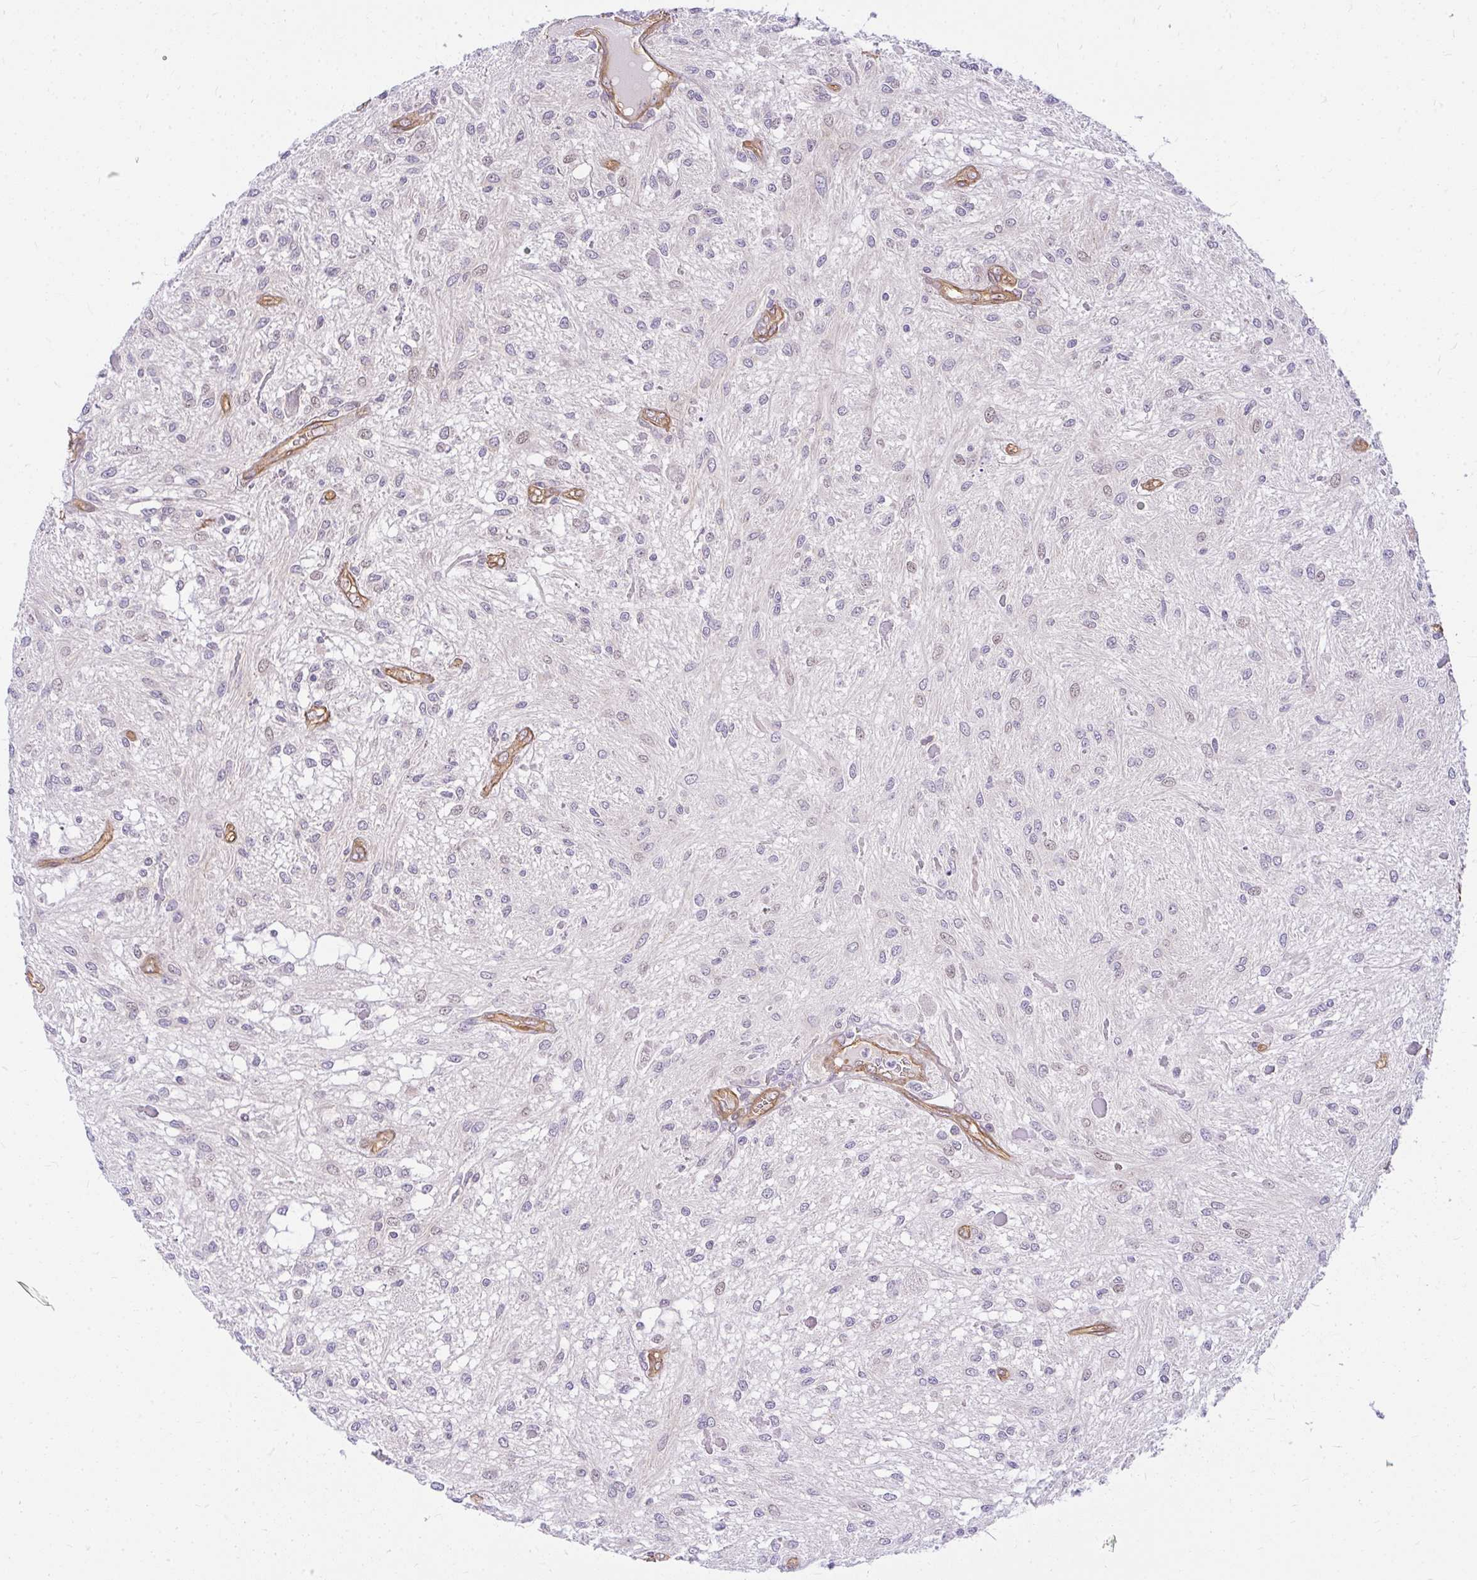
{"staining": {"intensity": "weak", "quantity": "<25%", "location": "nuclear"}, "tissue": "glioma", "cell_type": "Tumor cells", "image_type": "cancer", "snomed": [{"axis": "morphology", "description": "Glioma, malignant, Low grade"}, {"axis": "topography", "description": "Cerebellum"}], "caption": "Image shows no significant protein positivity in tumor cells of glioma.", "gene": "RSKR", "patient": {"sex": "female", "age": 14}}